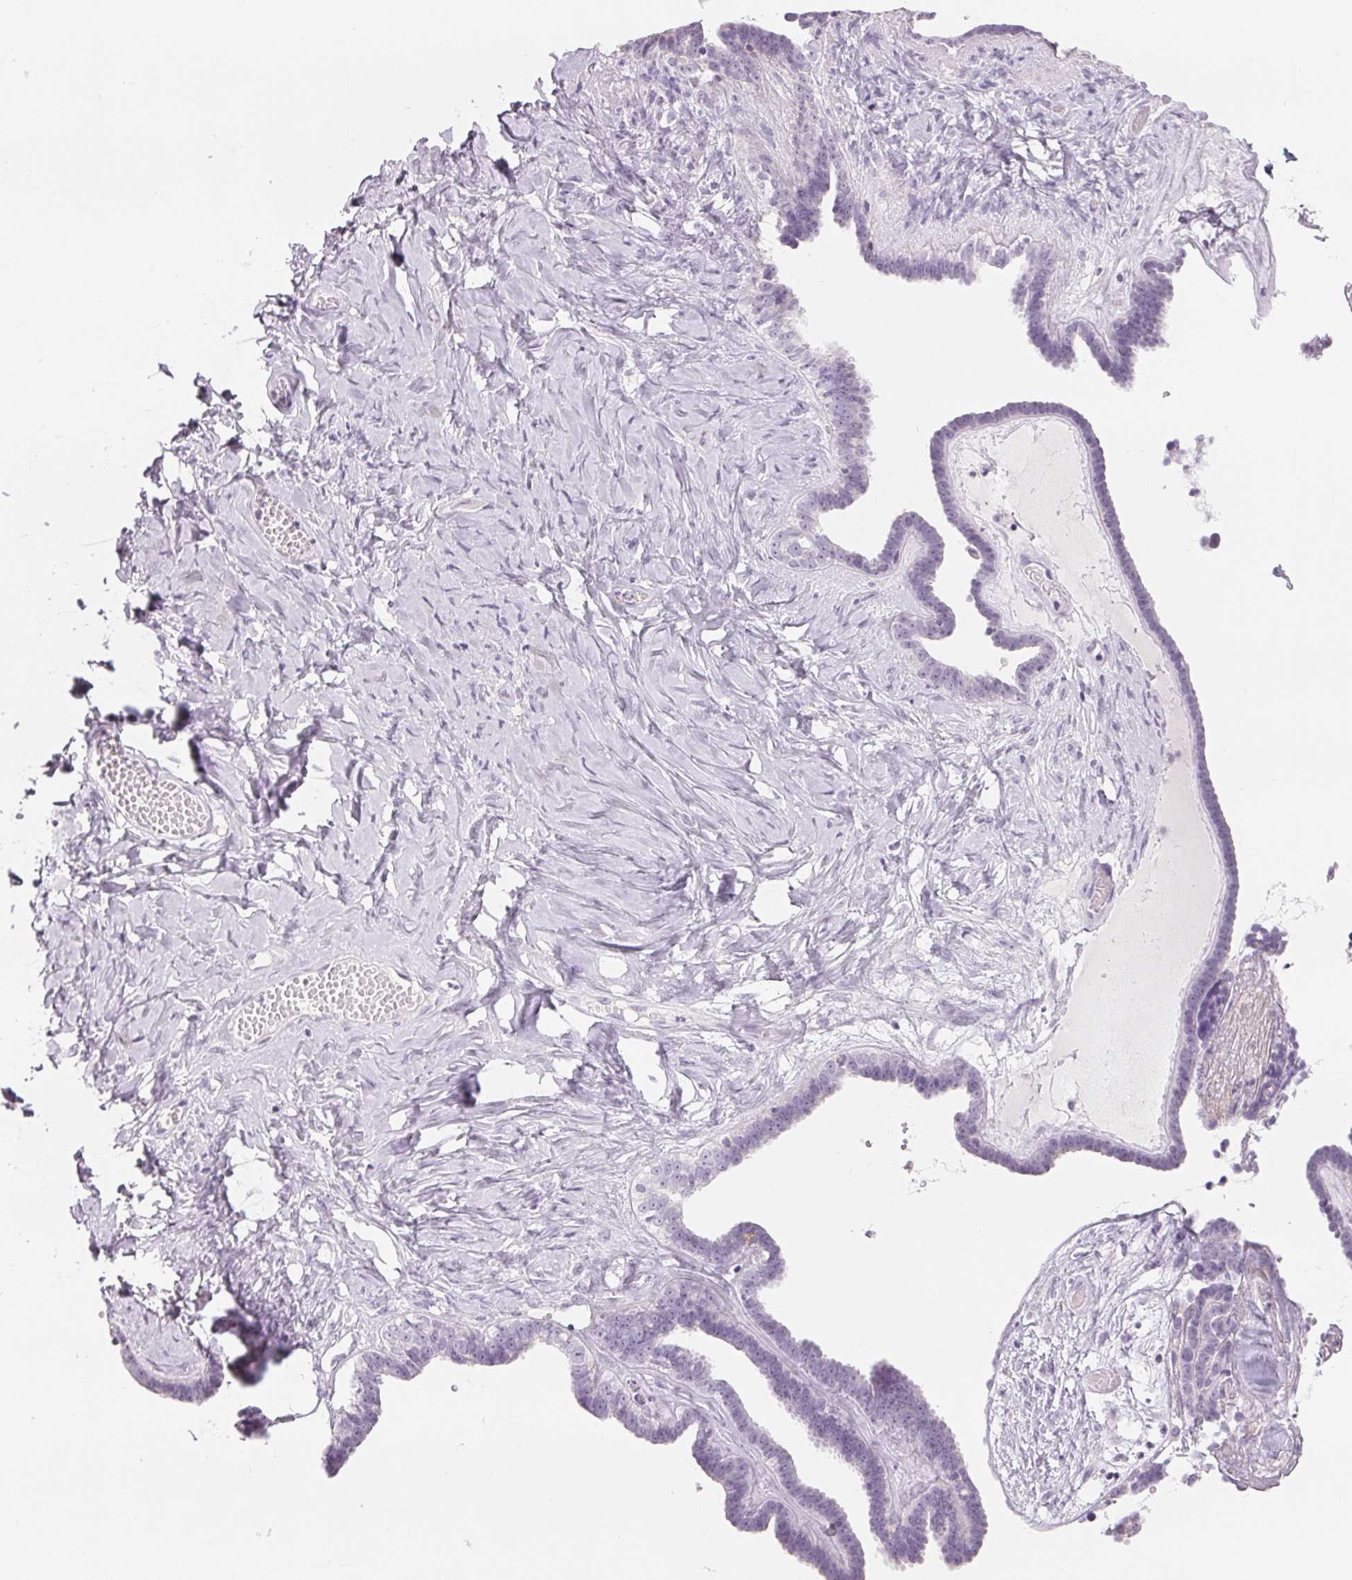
{"staining": {"intensity": "negative", "quantity": "none", "location": "none"}, "tissue": "ovarian cancer", "cell_type": "Tumor cells", "image_type": "cancer", "snomed": [{"axis": "morphology", "description": "Cystadenocarcinoma, serous, NOS"}, {"axis": "topography", "description": "Ovary"}], "caption": "Immunohistochemistry (IHC) photomicrograph of neoplastic tissue: human ovarian cancer (serous cystadenocarcinoma) stained with DAB displays no significant protein staining in tumor cells.", "gene": "CD69", "patient": {"sex": "female", "age": 71}}